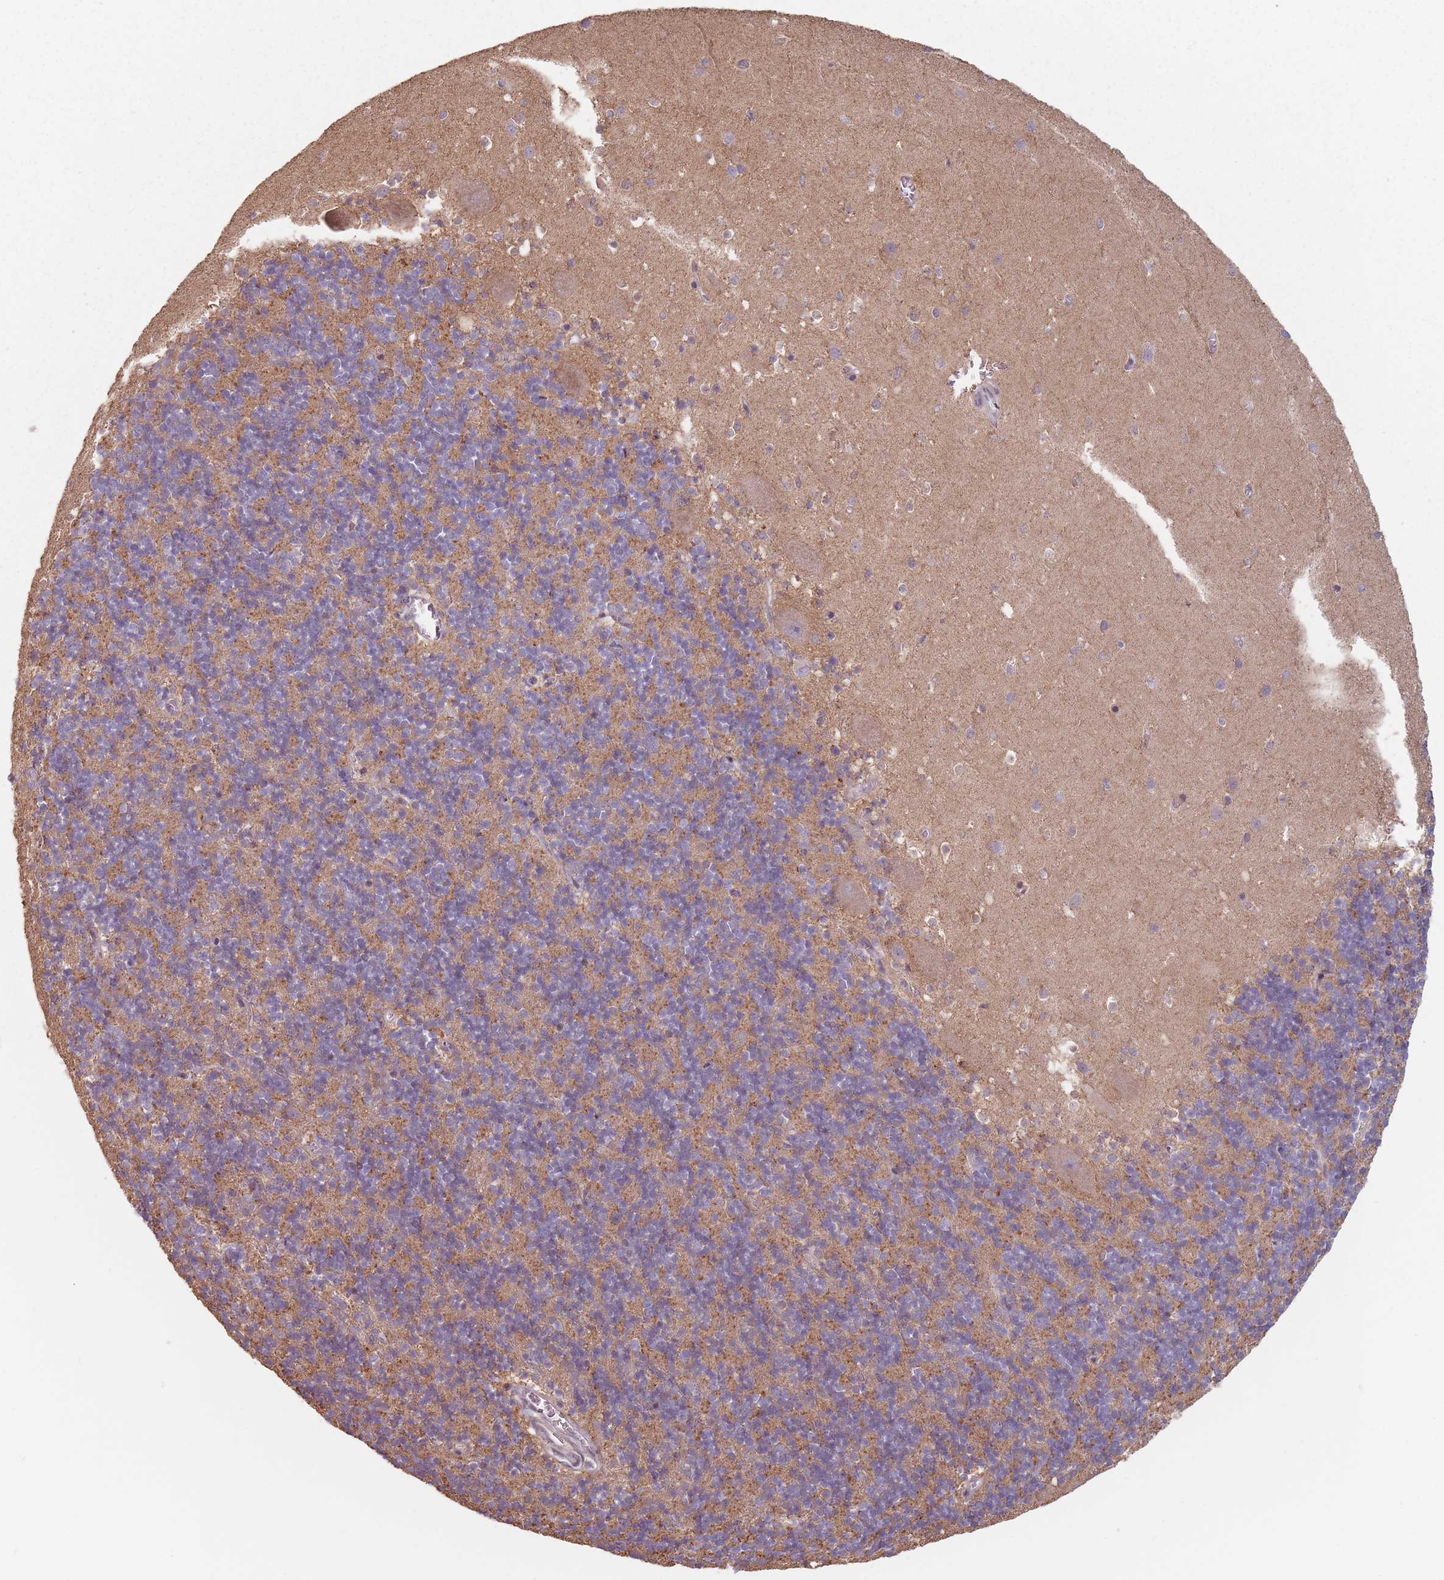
{"staining": {"intensity": "moderate", "quantity": ">75%", "location": "cytoplasmic/membranous"}, "tissue": "cerebellum", "cell_type": "Cells in granular layer", "image_type": "normal", "snomed": [{"axis": "morphology", "description": "Normal tissue, NOS"}, {"axis": "topography", "description": "Cerebellum"}], "caption": "This image demonstrates immunohistochemistry (IHC) staining of normal human cerebellum, with medium moderate cytoplasmic/membranous positivity in about >75% of cells in granular layer.", "gene": "VPS52", "patient": {"sex": "male", "age": 54}}